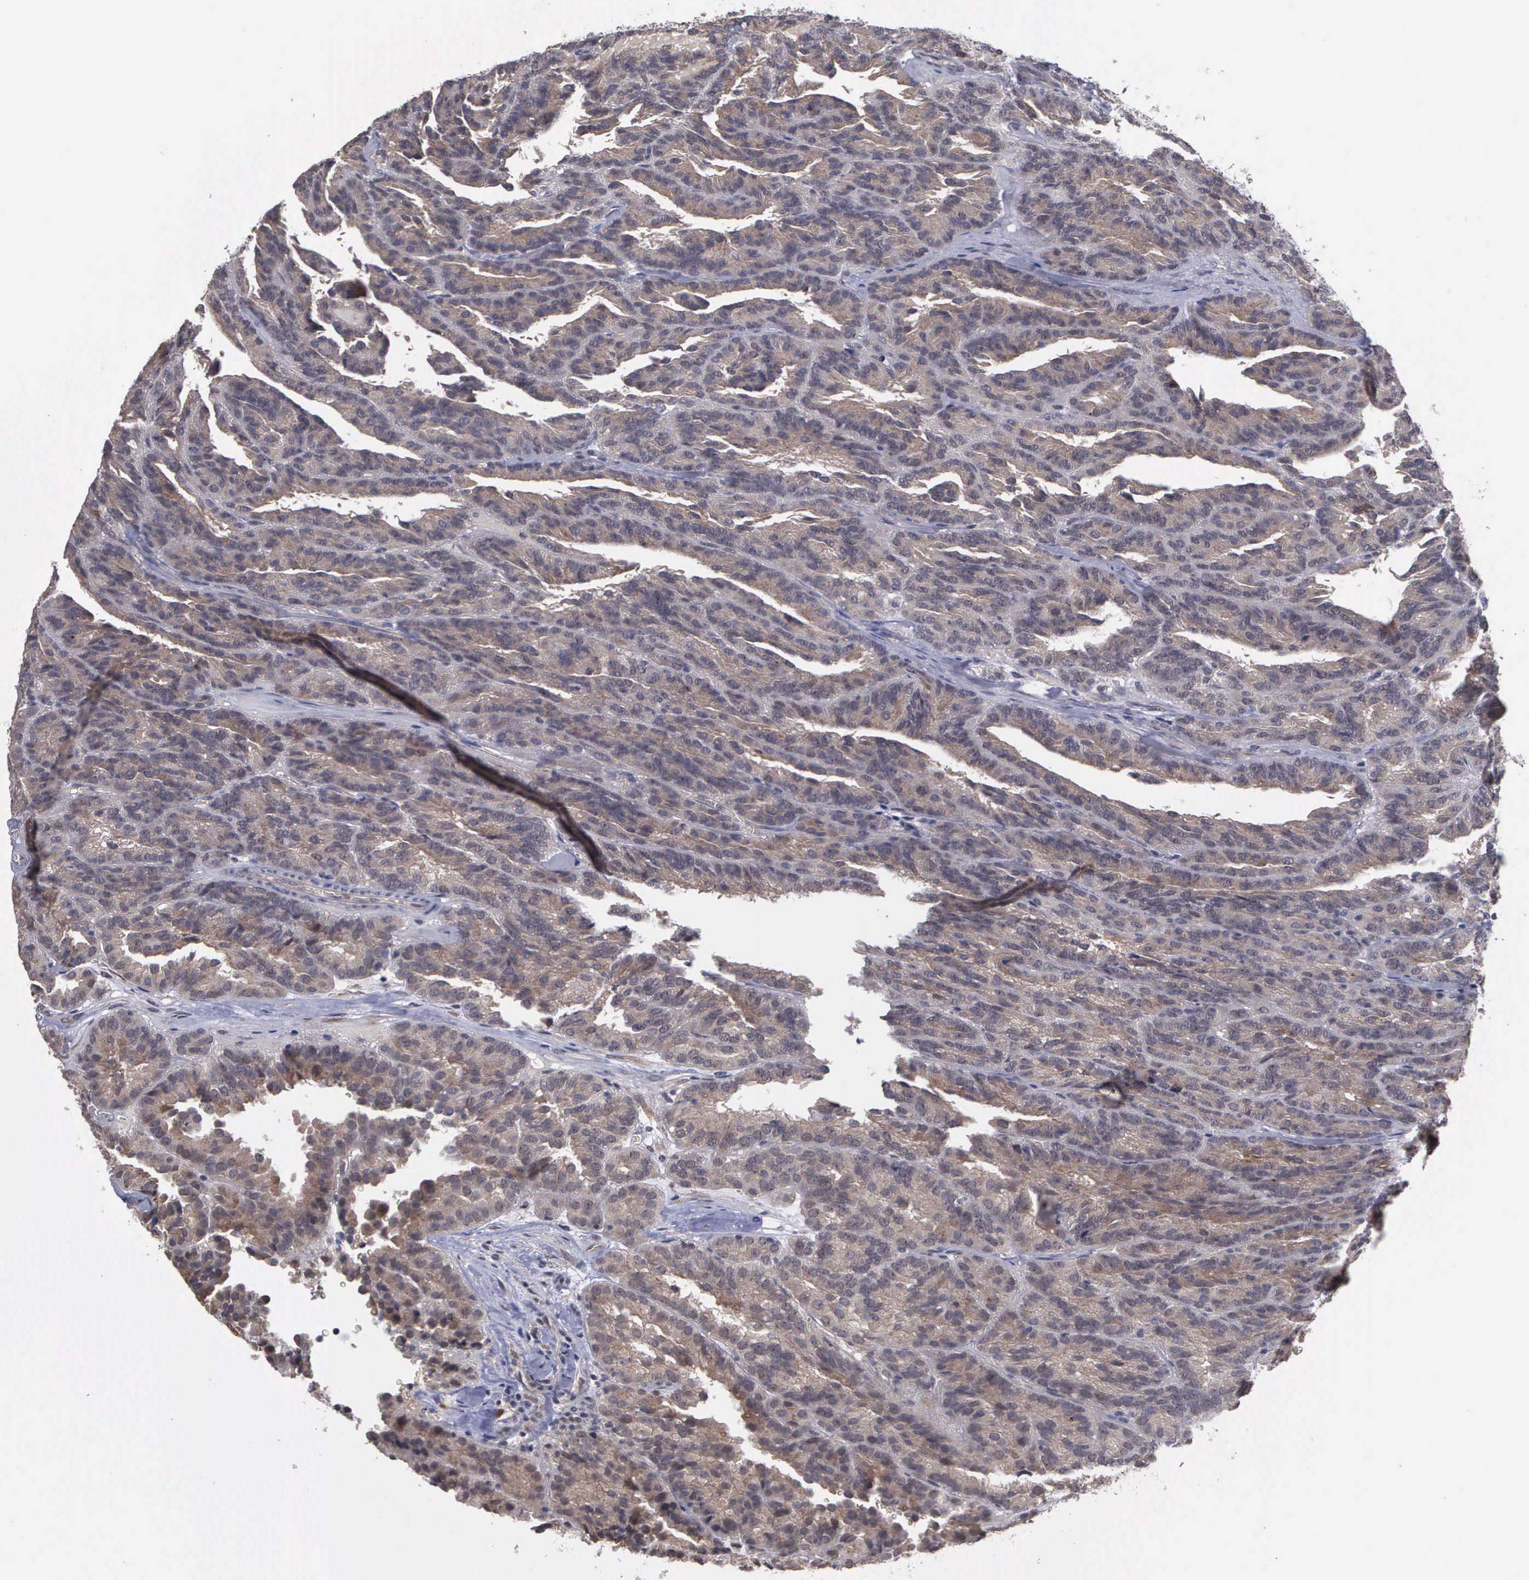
{"staining": {"intensity": "weak", "quantity": ">75%", "location": "cytoplasmic/membranous"}, "tissue": "renal cancer", "cell_type": "Tumor cells", "image_type": "cancer", "snomed": [{"axis": "morphology", "description": "Adenocarcinoma, NOS"}, {"axis": "topography", "description": "Kidney"}], "caption": "Human adenocarcinoma (renal) stained with a brown dye reveals weak cytoplasmic/membranous positive positivity in about >75% of tumor cells.", "gene": "MAP3K9", "patient": {"sex": "male", "age": 46}}